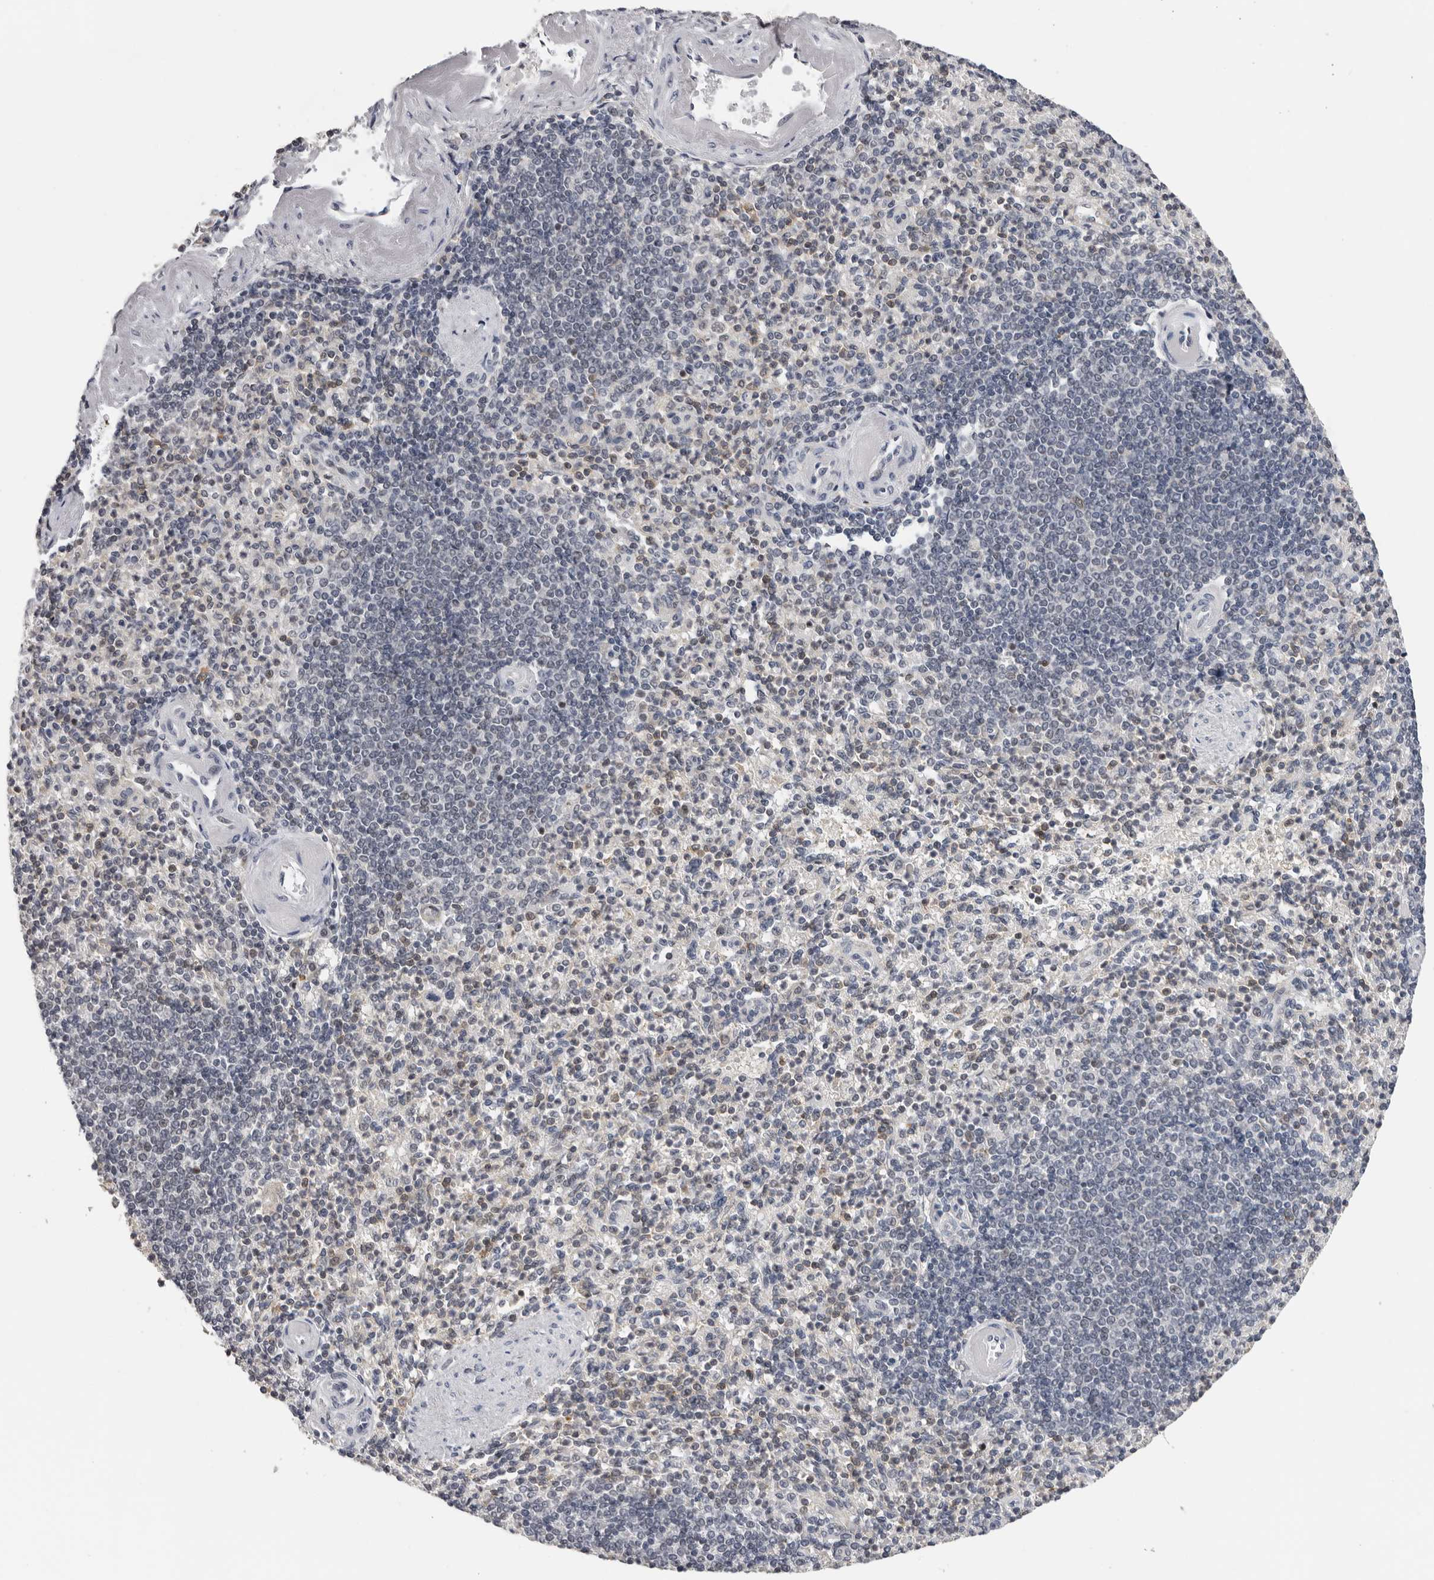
{"staining": {"intensity": "negative", "quantity": "none", "location": "none"}, "tissue": "spleen", "cell_type": "Cells in red pulp", "image_type": "normal", "snomed": [{"axis": "morphology", "description": "Normal tissue, NOS"}, {"axis": "topography", "description": "Spleen"}], "caption": "Benign spleen was stained to show a protein in brown. There is no significant staining in cells in red pulp. (Immunohistochemistry (ihc), brightfield microscopy, high magnification).", "gene": "KIF2B", "patient": {"sex": "female", "age": 74}}